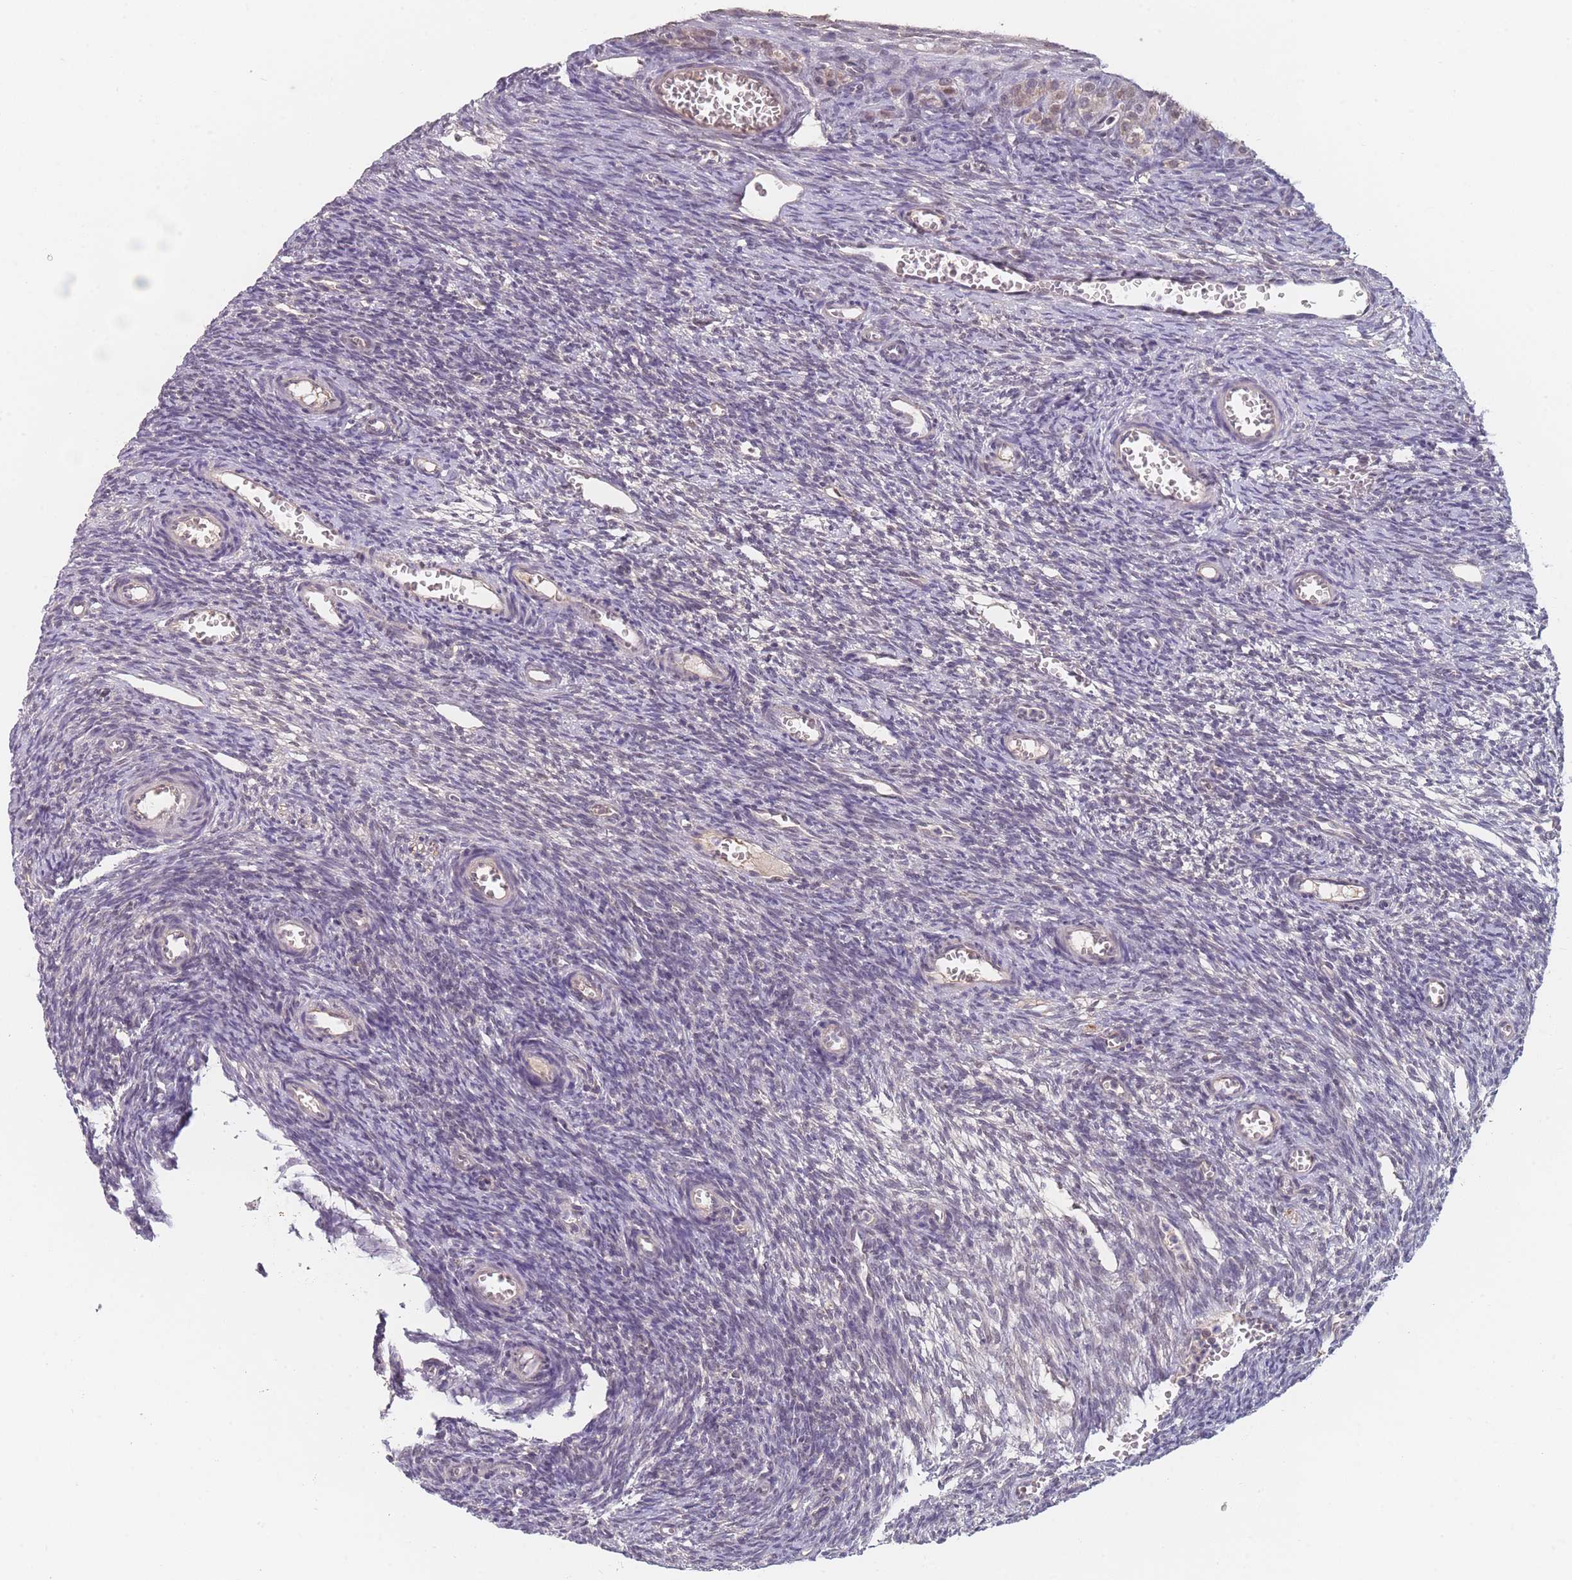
{"staining": {"intensity": "negative", "quantity": "none", "location": "none"}, "tissue": "ovary", "cell_type": "Ovarian stroma cells", "image_type": "normal", "snomed": [{"axis": "morphology", "description": "Normal tissue, NOS"}, {"axis": "topography", "description": "Ovary"}], "caption": "The histopathology image reveals no significant staining in ovarian stroma cells of ovary. (DAB (3,3'-diaminobenzidine) IHC with hematoxylin counter stain).", "gene": "ANKRD10", "patient": {"sex": "female", "age": 39}}